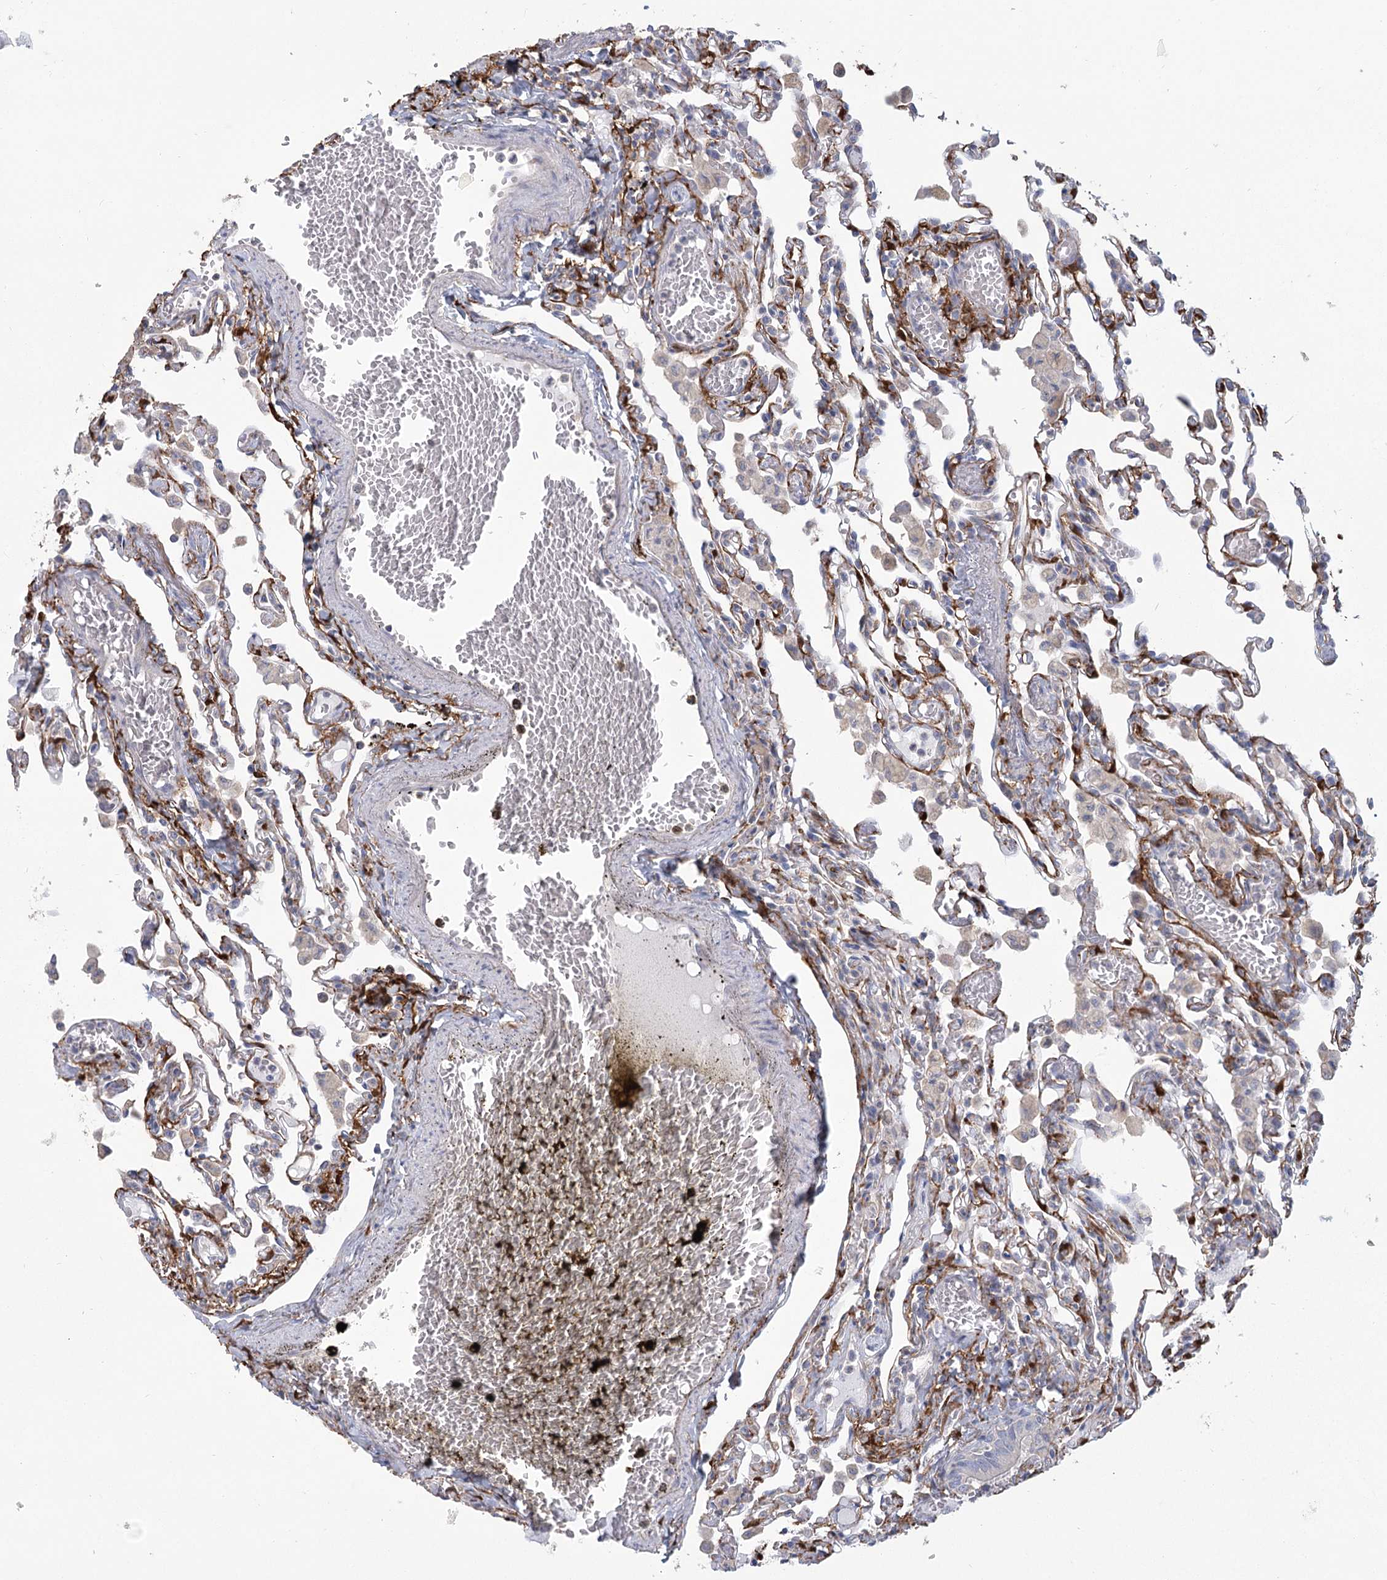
{"staining": {"intensity": "weak", "quantity": "<25%", "location": "cytoplasmic/membranous"}, "tissue": "lung", "cell_type": "Alveolar cells", "image_type": "normal", "snomed": [{"axis": "morphology", "description": "Normal tissue, NOS"}, {"axis": "topography", "description": "Bronchus"}, {"axis": "topography", "description": "Lung"}], "caption": "IHC photomicrograph of unremarkable lung stained for a protein (brown), which displays no staining in alveolar cells. (DAB immunohistochemistry visualized using brightfield microscopy, high magnification).", "gene": "CNTLN", "patient": {"sex": "female", "age": 49}}